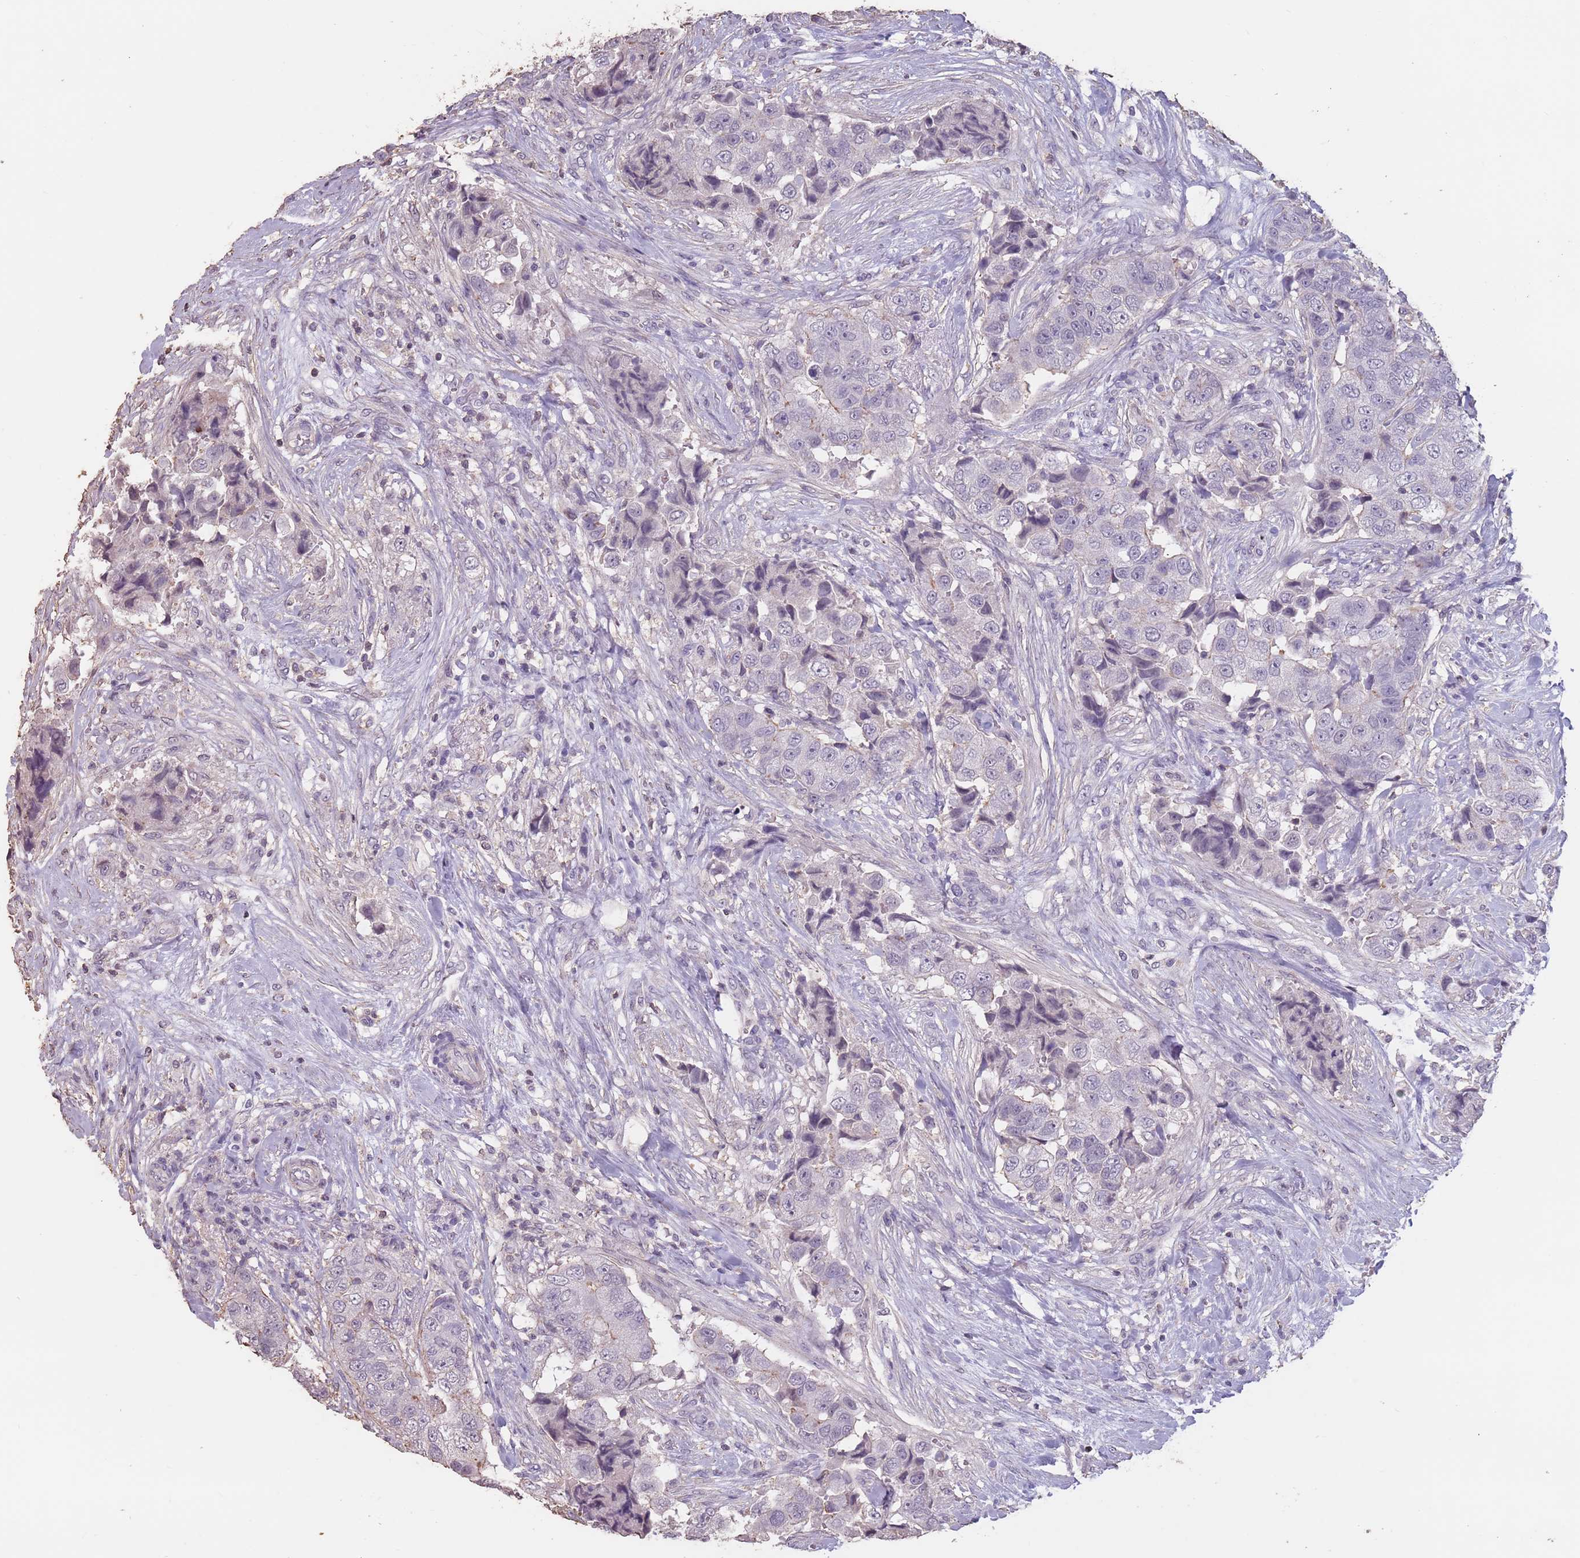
{"staining": {"intensity": "negative", "quantity": "none", "location": "none"}, "tissue": "breast cancer", "cell_type": "Tumor cells", "image_type": "cancer", "snomed": [{"axis": "morphology", "description": "Normal tissue, NOS"}, {"axis": "morphology", "description": "Duct carcinoma"}, {"axis": "topography", "description": "Breast"}], "caption": "A photomicrograph of human breast cancer is negative for staining in tumor cells.", "gene": "SUN5", "patient": {"sex": "female", "age": 62}}